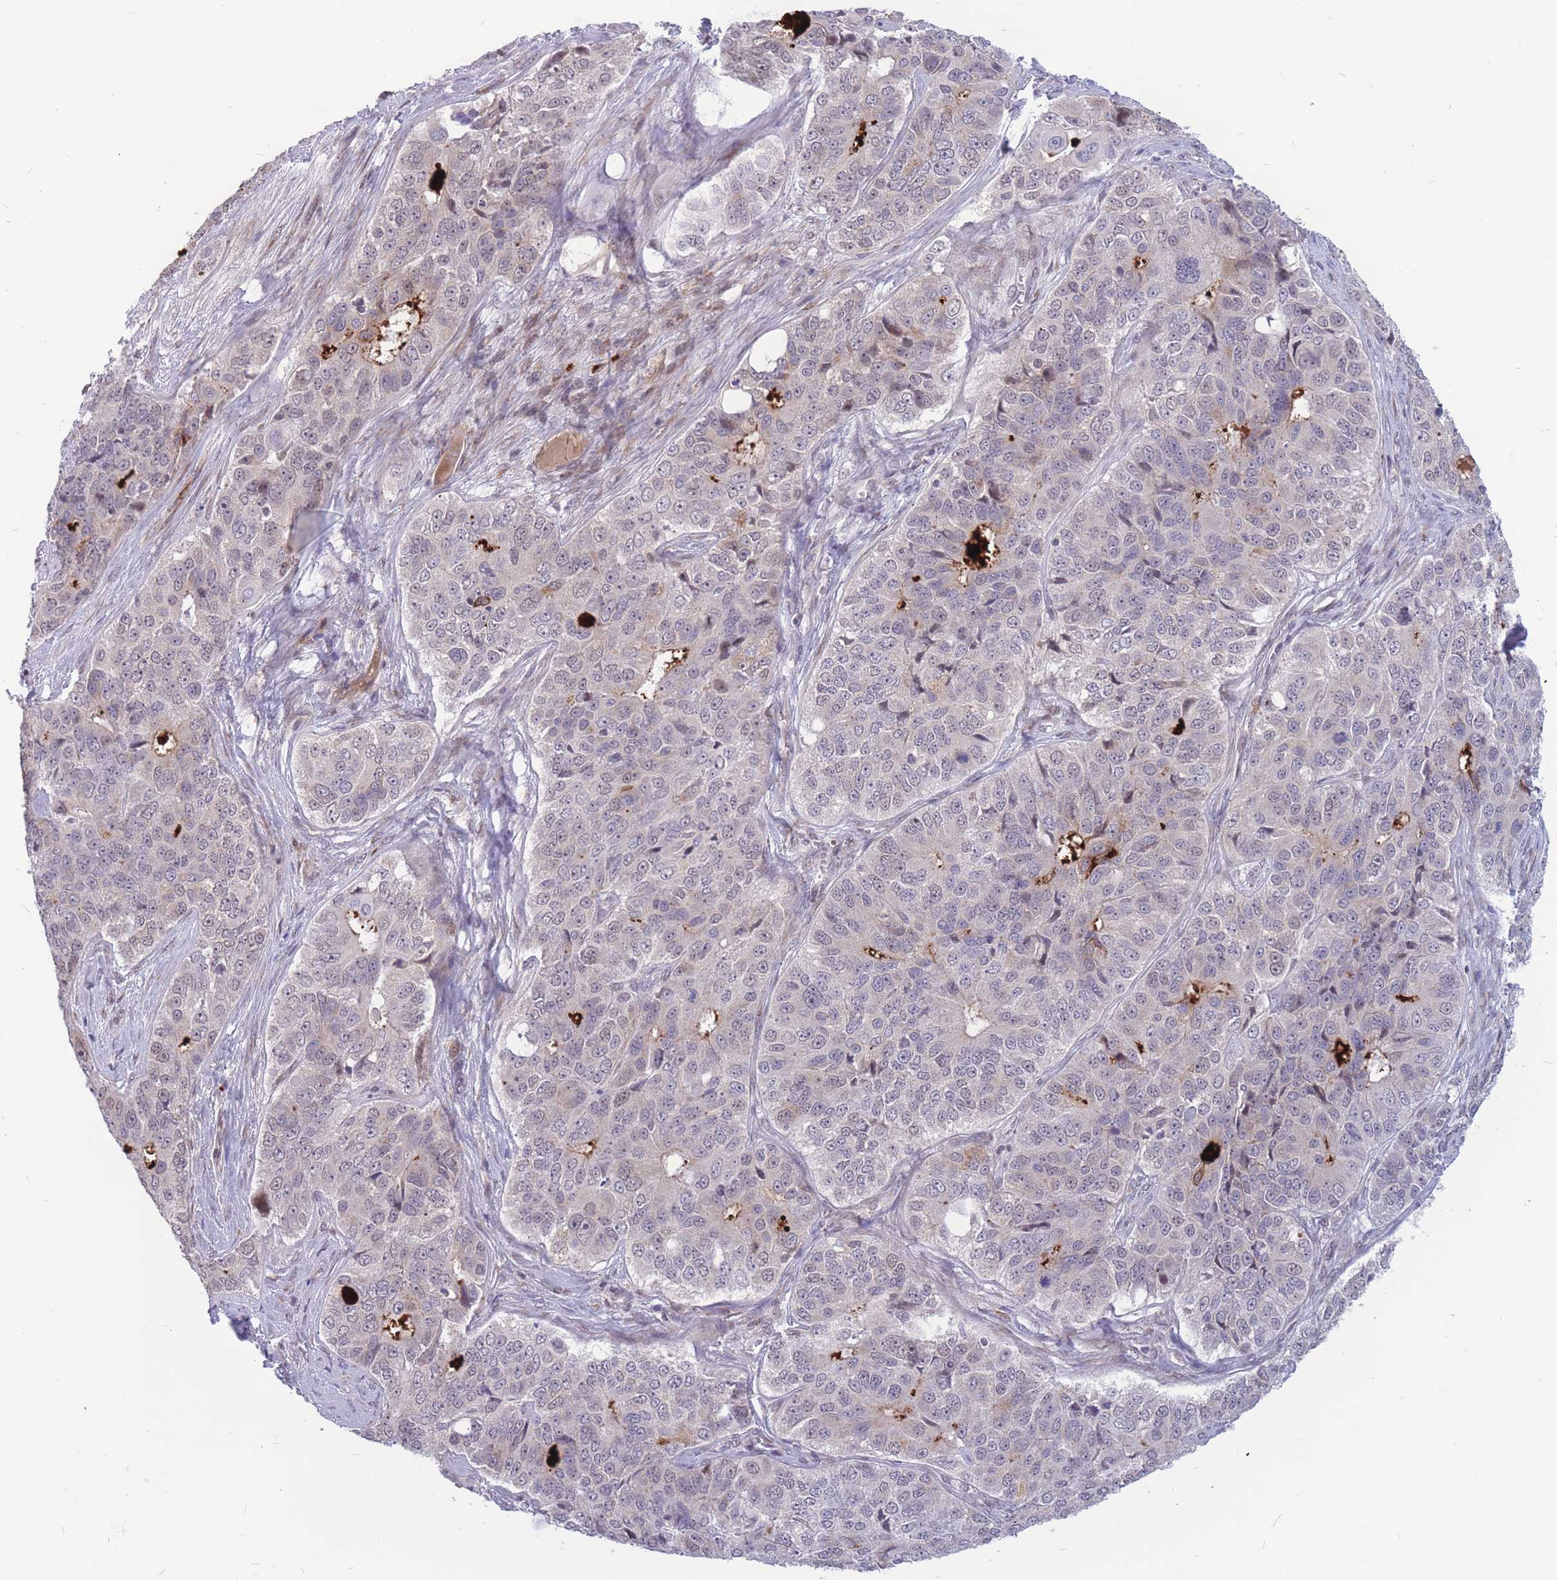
{"staining": {"intensity": "negative", "quantity": "none", "location": "none"}, "tissue": "ovarian cancer", "cell_type": "Tumor cells", "image_type": "cancer", "snomed": [{"axis": "morphology", "description": "Carcinoma, endometroid"}, {"axis": "topography", "description": "Ovary"}], "caption": "IHC photomicrograph of human ovarian cancer stained for a protein (brown), which reveals no expression in tumor cells. Nuclei are stained in blue.", "gene": "ADD2", "patient": {"sex": "female", "age": 51}}